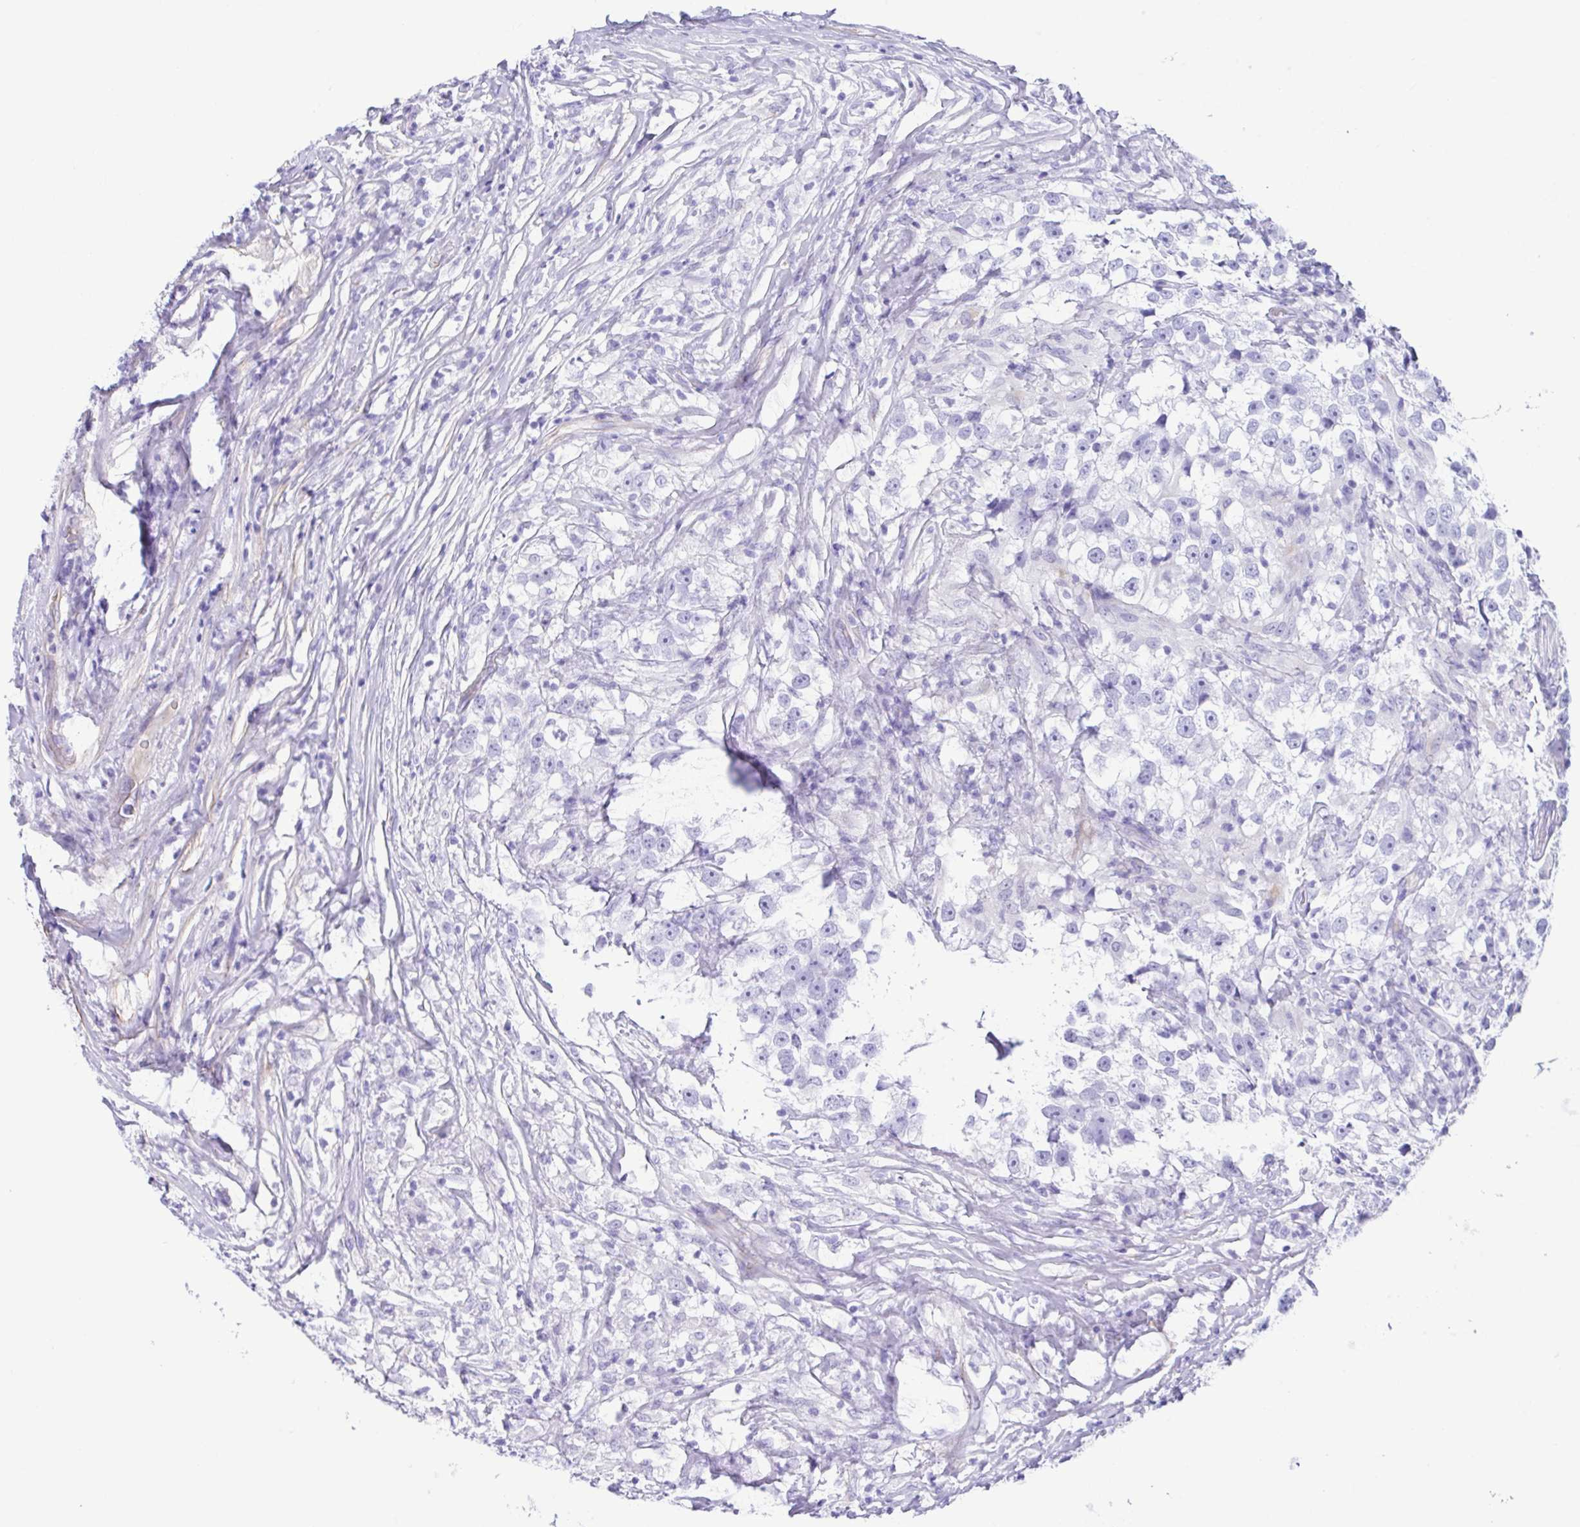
{"staining": {"intensity": "negative", "quantity": "none", "location": "none"}, "tissue": "testis cancer", "cell_type": "Tumor cells", "image_type": "cancer", "snomed": [{"axis": "morphology", "description": "Seminoma, NOS"}, {"axis": "topography", "description": "Testis"}], "caption": "Immunohistochemistry (IHC) image of neoplastic tissue: human testis seminoma stained with DAB (3,3'-diaminobenzidine) shows no significant protein staining in tumor cells. (Brightfield microscopy of DAB immunohistochemistry (IHC) at high magnification).", "gene": "CYP11B1", "patient": {"sex": "male", "age": 46}}